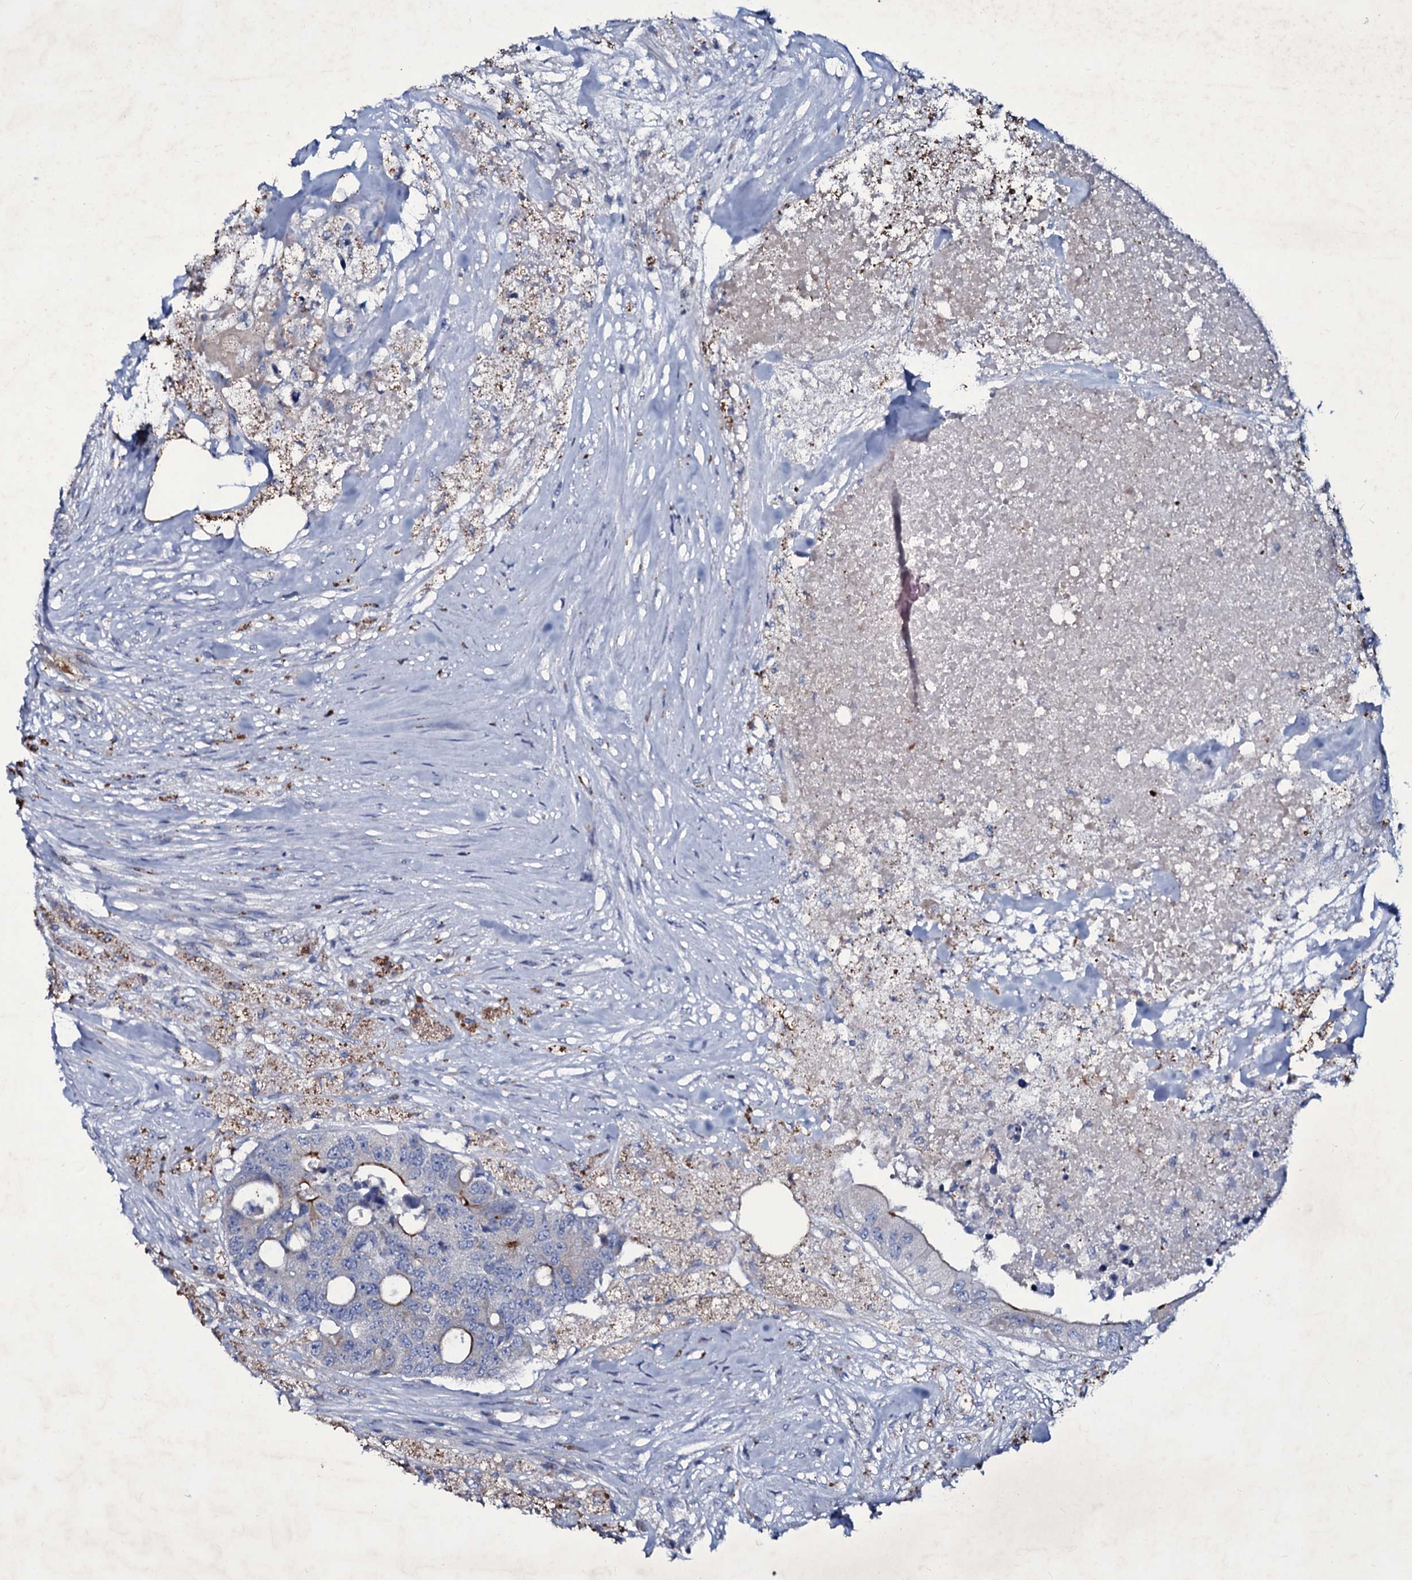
{"staining": {"intensity": "moderate", "quantity": "<25%", "location": "cytoplasmic/membranous"}, "tissue": "colorectal cancer", "cell_type": "Tumor cells", "image_type": "cancer", "snomed": [{"axis": "morphology", "description": "Adenocarcinoma, NOS"}, {"axis": "topography", "description": "Colon"}], "caption": "The photomicrograph exhibits staining of adenocarcinoma (colorectal), revealing moderate cytoplasmic/membranous protein expression (brown color) within tumor cells. (DAB (3,3'-diaminobenzidine) IHC with brightfield microscopy, high magnification).", "gene": "SELENOT", "patient": {"sex": "male", "age": 71}}